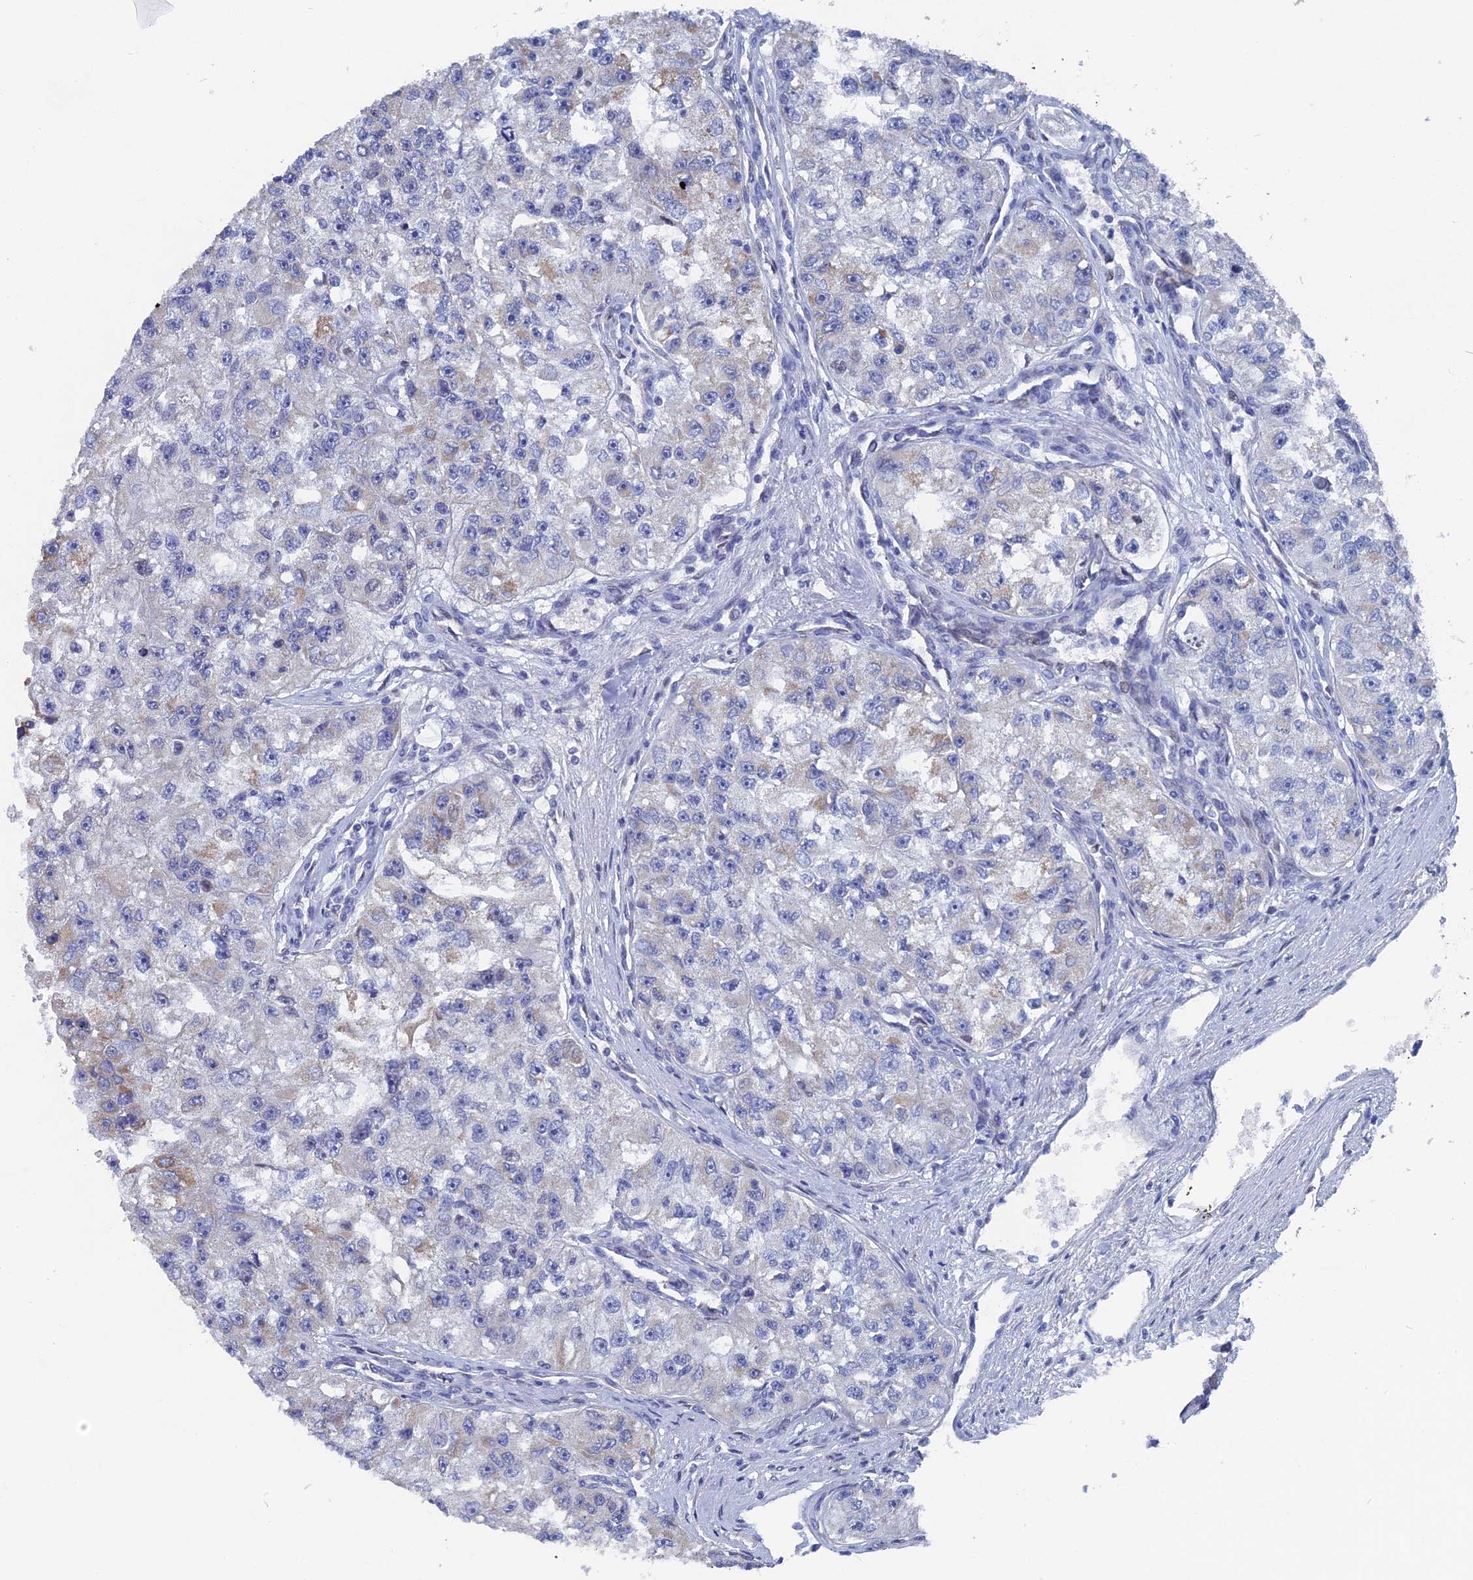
{"staining": {"intensity": "moderate", "quantity": "<25%", "location": "cytoplasmic/membranous"}, "tissue": "renal cancer", "cell_type": "Tumor cells", "image_type": "cancer", "snomed": [{"axis": "morphology", "description": "Adenocarcinoma, NOS"}, {"axis": "topography", "description": "Kidney"}], "caption": "Immunohistochemistry micrograph of neoplastic tissue: human renal cancer (adenocarcinoma) stained using immunohistochemistry (IHC) reveals low levels of moderate protein expression localized specifically in the cytoplasmic/membranous of tumor cells, appearing as a cytoplasmic/membranous brown color.", "gene": "HIGD1A", "patient": {"sex": "male", "age": 63}}